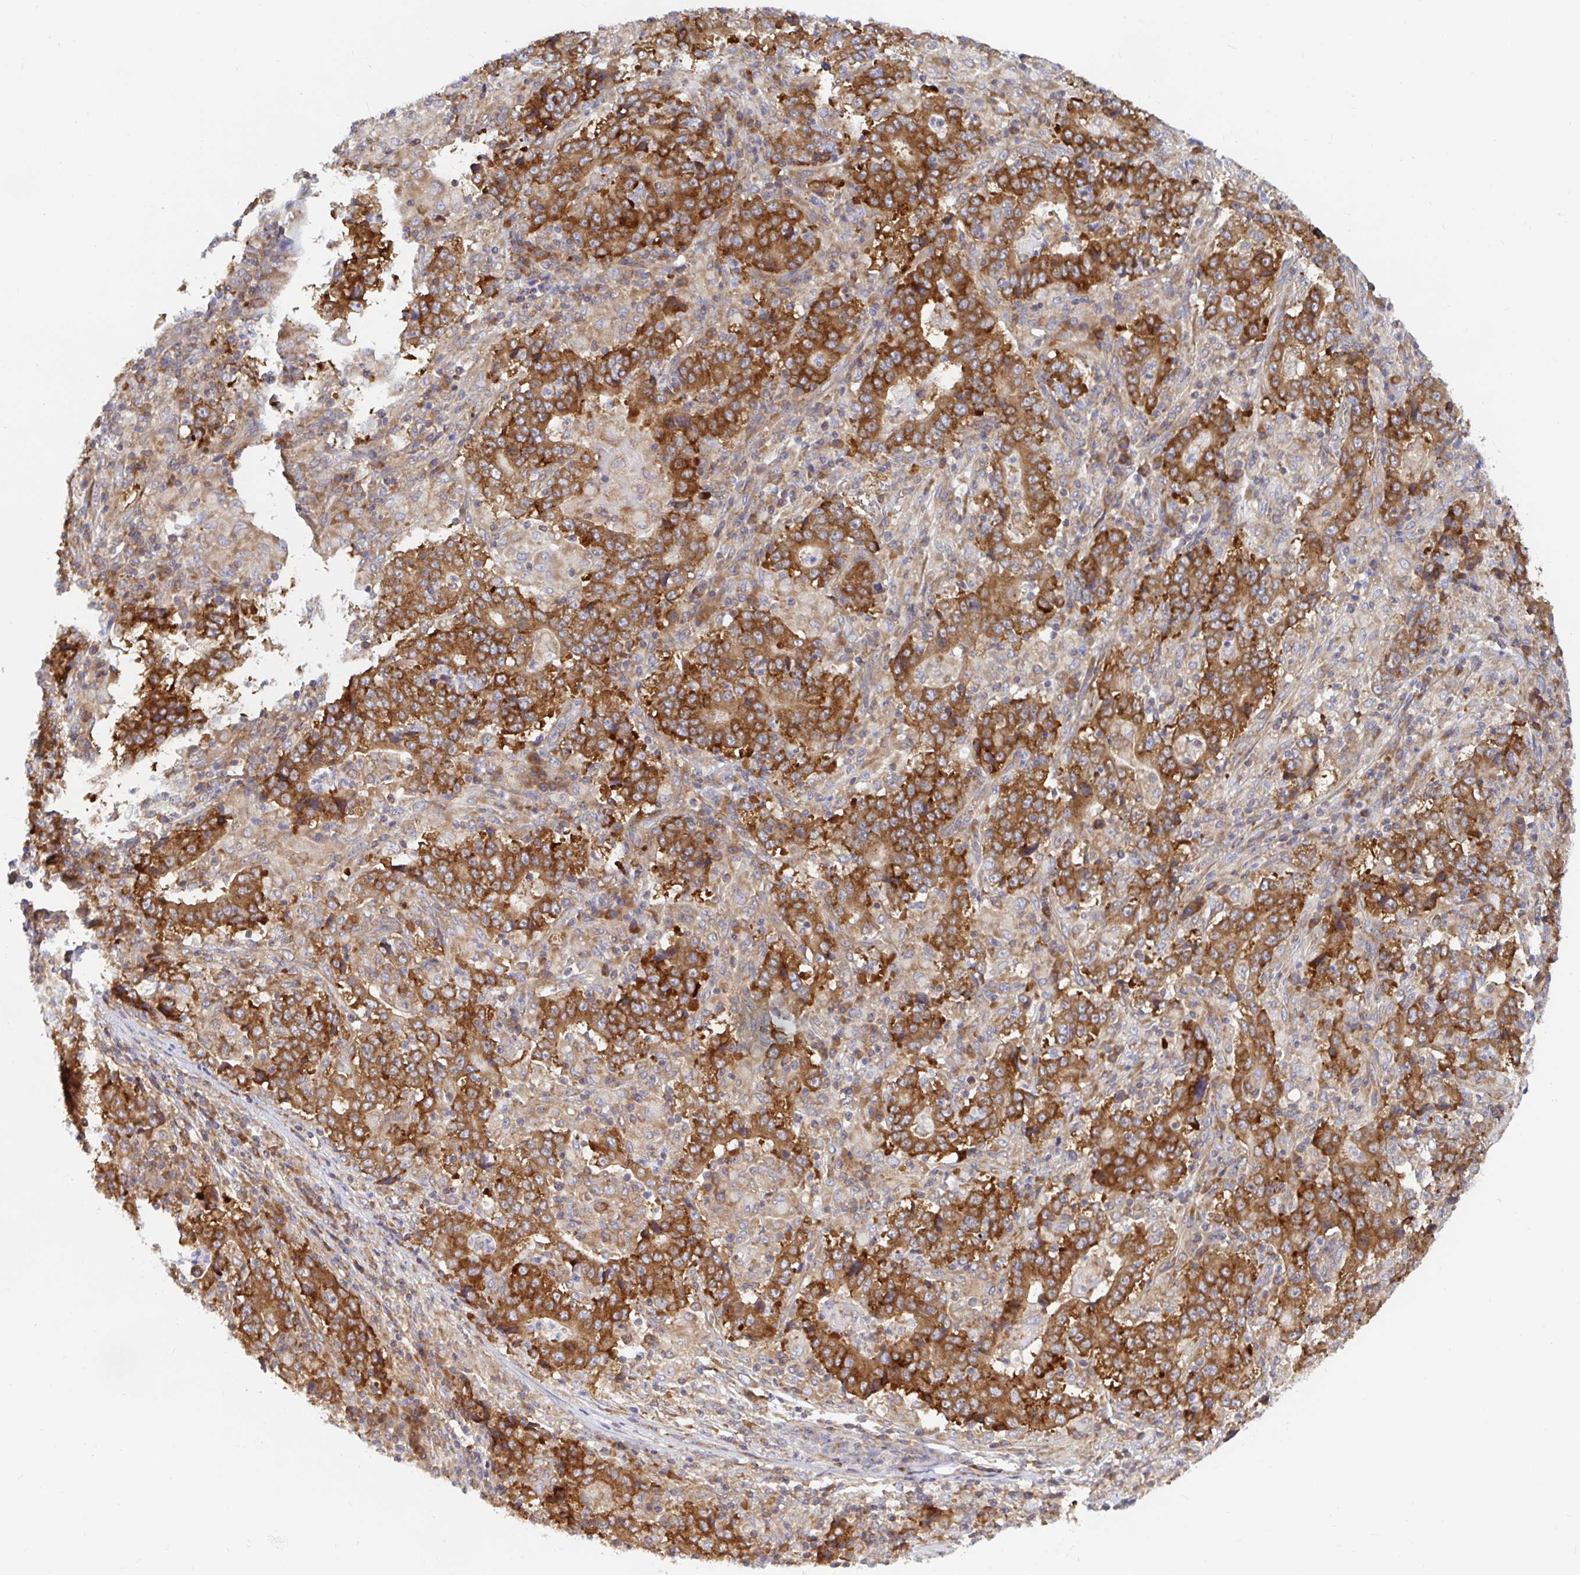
{"staining": {"intensity": "strong", "quantity": ">75%", "location": "cytoplasmic/membranous"}, "tissue": "stomach cancer", "cell_type": "Tumor cells", "image_type": "cancer", "snomed": [{"axis": "morphology", "description": "Normal tissue, NOS"}, {"axis": "morphology", "description": "Adenocarcinoma, NOS"}, {"axis": "topography", "description": "Stomach, upper"}, {"axis": "topography", "description": "Stomach"}], "caption": "IHC of adenocarcinoma (stomach) exhibits high levels of strong cytoplasmic/membranous staining in about >75% of tumor cells. The staining was performed using DAB (3,3'-diaminobenzidine) to visualize the protein expression in brown, while the nuclei were stained in blue with hematoxylin (Magnification: 20x).", "gene": "LARP1", "patient": {"sex": "male", "age": 59}}